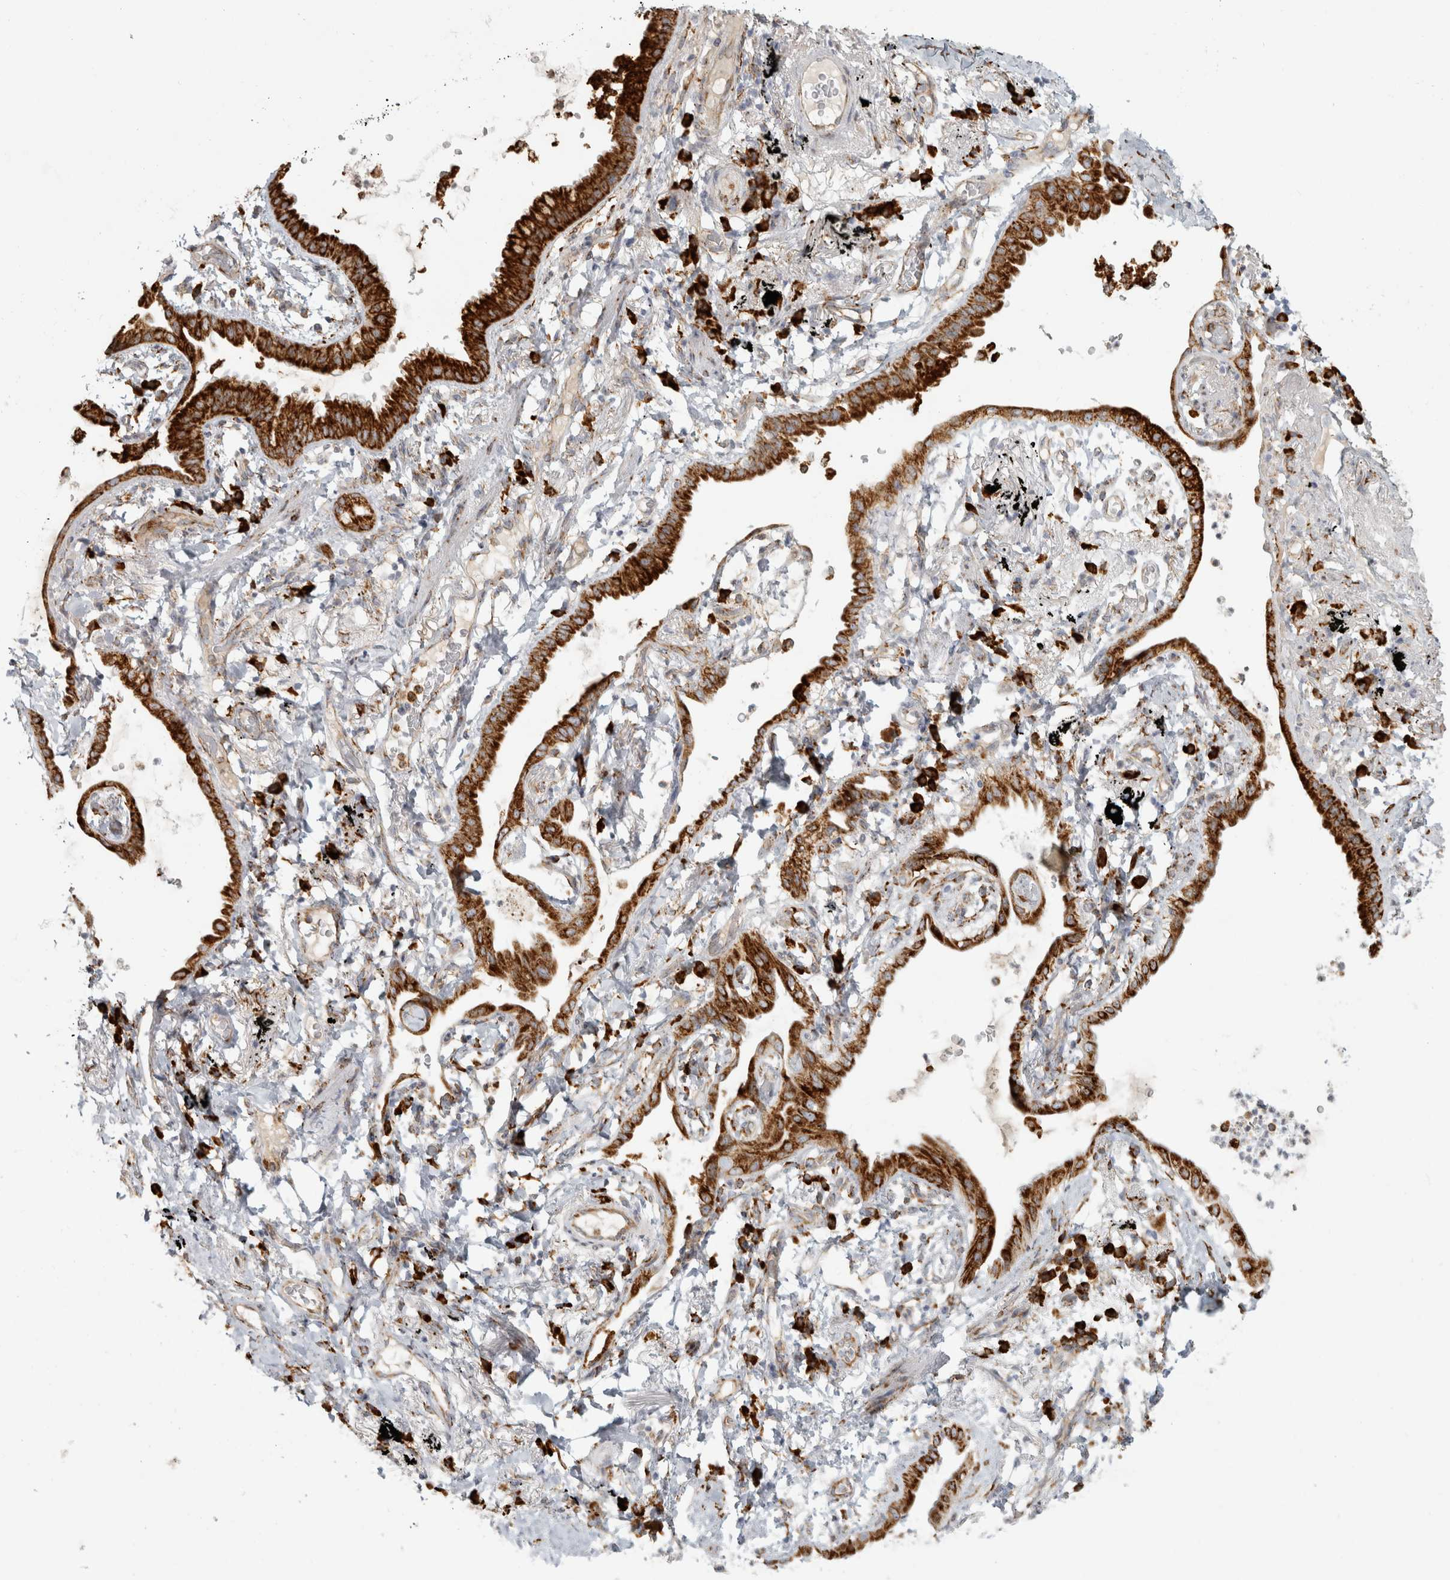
{"staining": {"intensity": "strong", "quantity": ">75%", "location": "cytoplasmic/membranous"}, "tissue": "lung cancer", "cell_type": "Tumor cells", "image_type": "cancer", "snomed": [{"axis": "morphology", "description": "Adenocarcinoma, NOS"}, {"axis": "topography", "description": "Lung"}], "caption": "Protein staining by IHC displays strong cytoplasmic/membranous positivity in about >75% of tumor cells in lung adenocarcinoma.", "gene": "OSTN", "patient": {"sex": "female", "age": 70}}